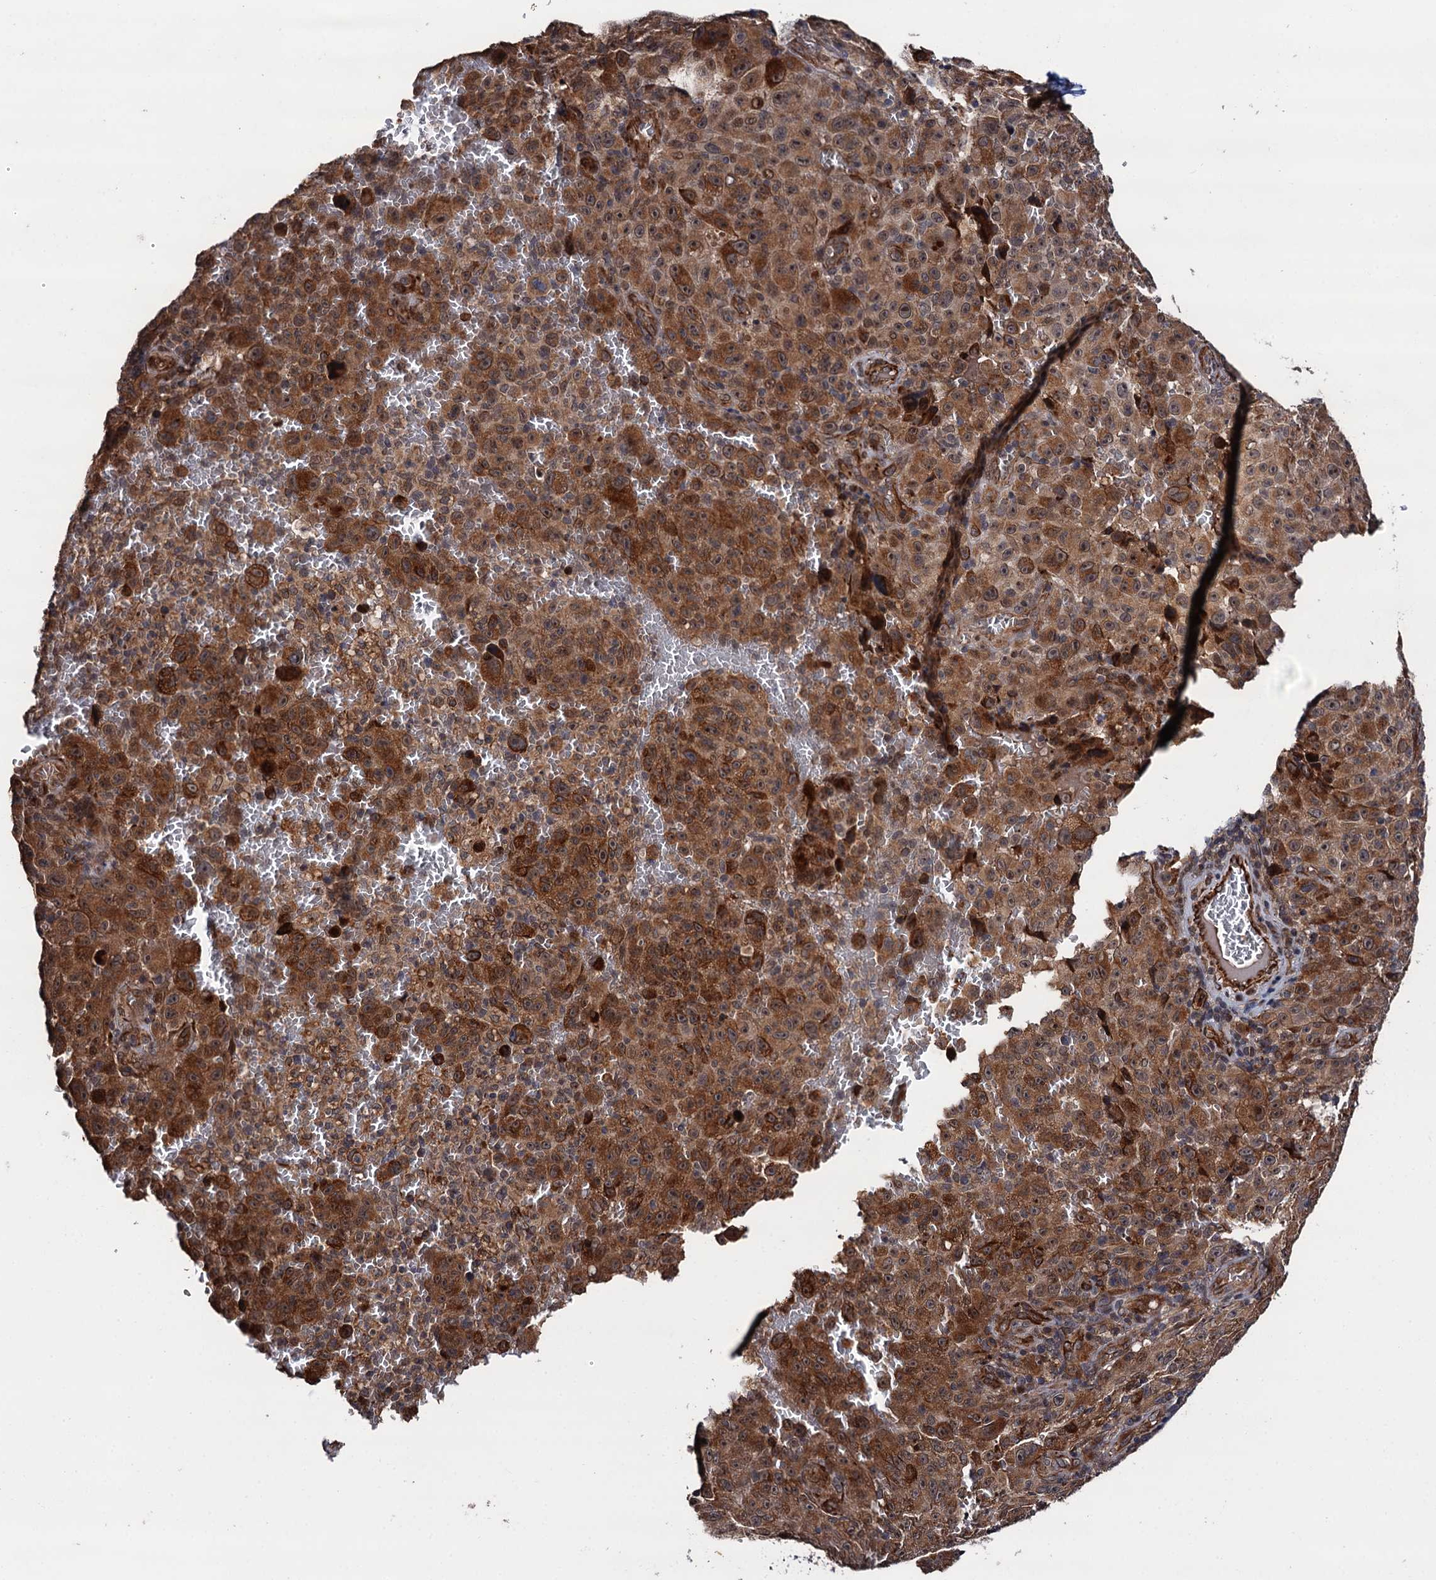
{"staining": {"intensity": "moderate", "quantity": ">75%", "location": "cytoplasmic/membranous"}, "tissue": "melanoma", "cell_type": "Tumor cells", "image_type": "cancer", "snomed": [{"axis": "morphology", "description": "Malignant melanoma, NOS"}, {"axis": "topography", "description": "Skin"}], "caption": "Malignant melanoma stained for a protein (brown) demonstrates moderate cytoplasmic/membranous positive positivity in about >75% of tumor cells.", "gene": "FSIP1", "patient": {"sex": "female", "age": 82}}